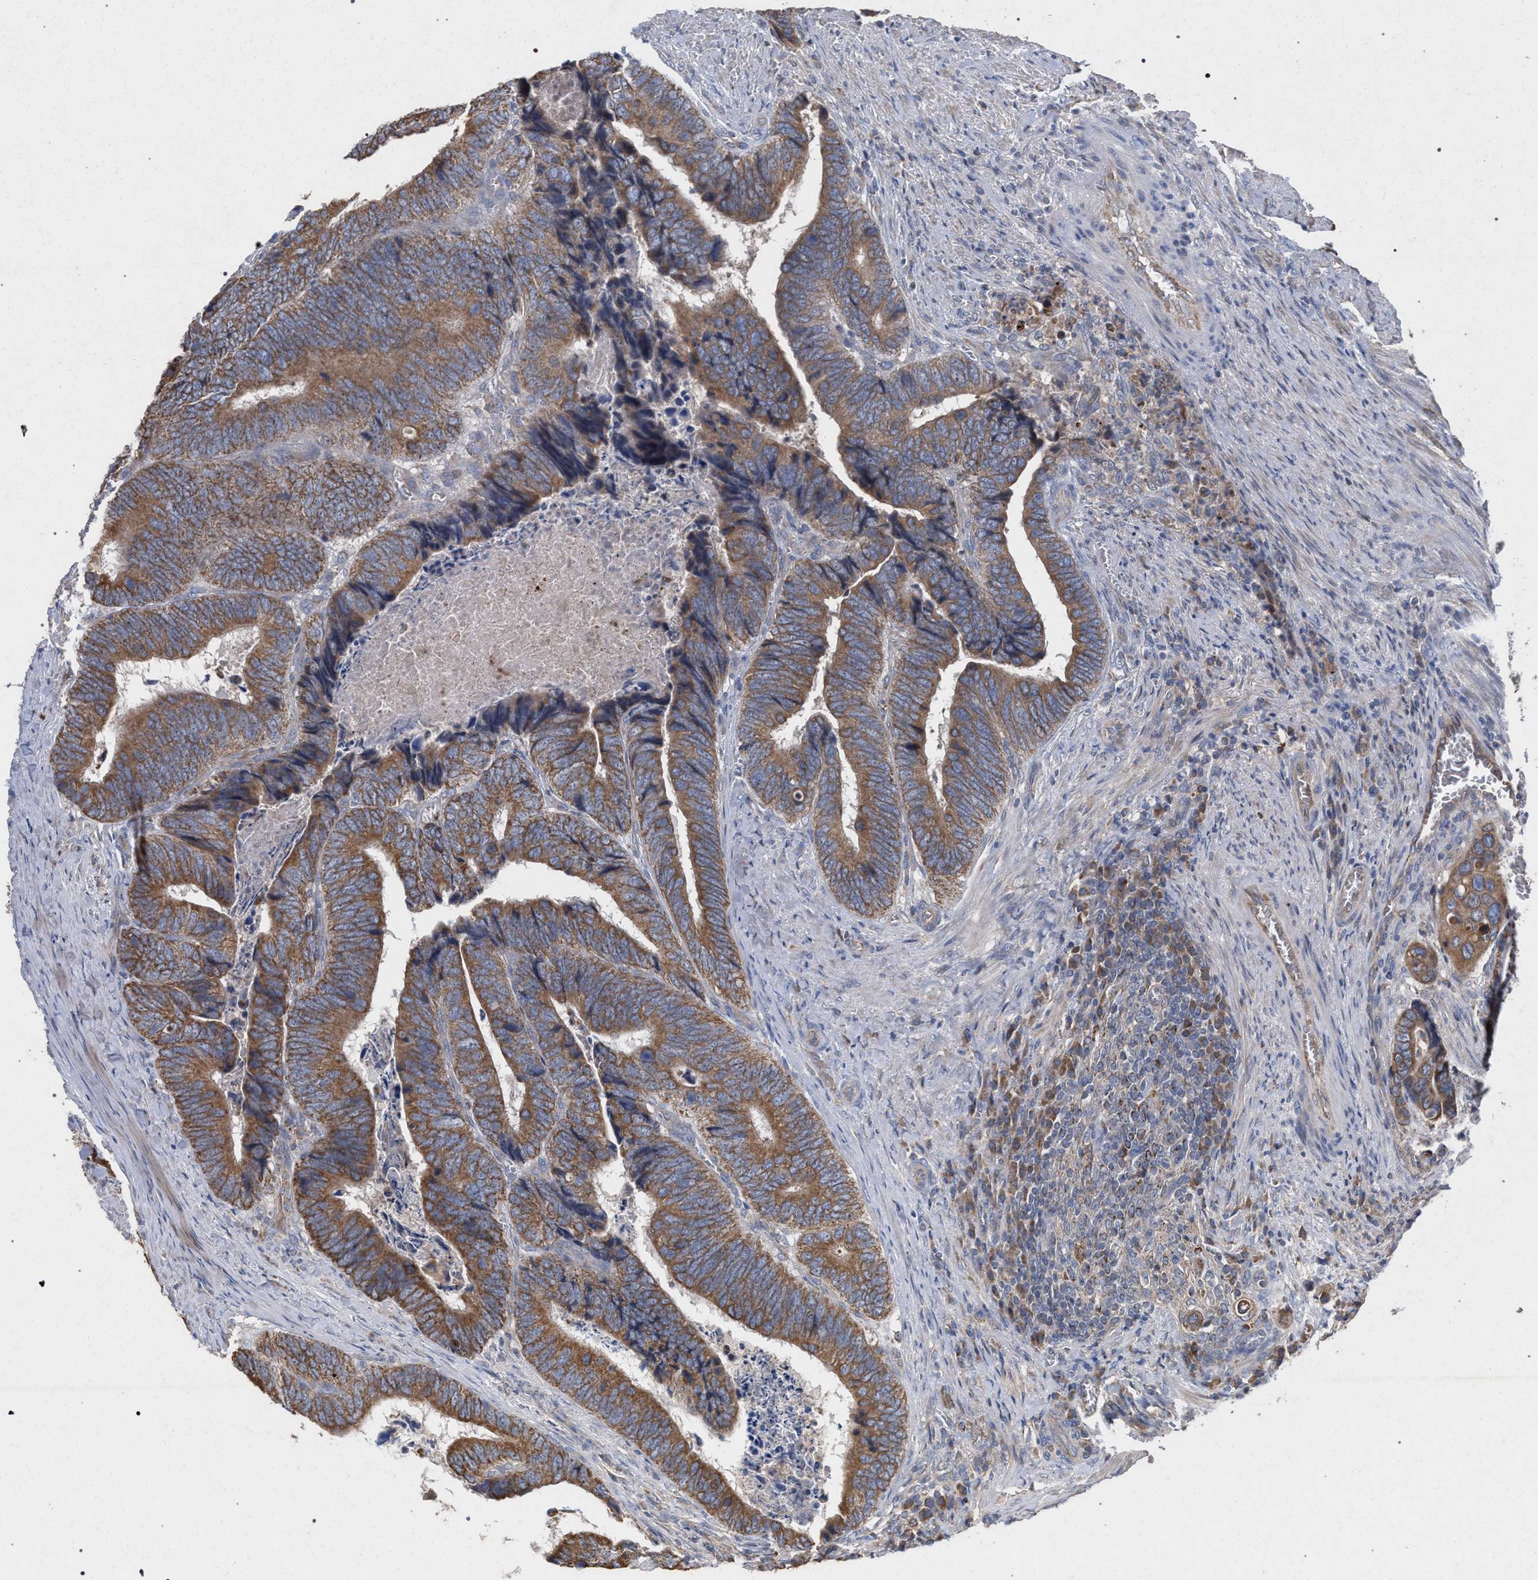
{"staining": {"intensity": "moderate", "quantity": ">75%", "location": "cytoplasmic/membranous"}, "tissue": "colorectal cancer", "cell_type": "Tumor cells", "image_type": "cancer", "snomed": [{"axis": "morphology", "description": "Adenocarcinoma, NOS"}, {"axis": "topography", "description": "Colon"}], "caption": "Approximately >75% of tumor cells in colorectal adenocarcinoma show moderate cytoplasmic/membranous protein expression as visualized by brown immunohistochemical staining.", "gene": "BCL2L12", "patient": {"sex": "male", "age": 72}}